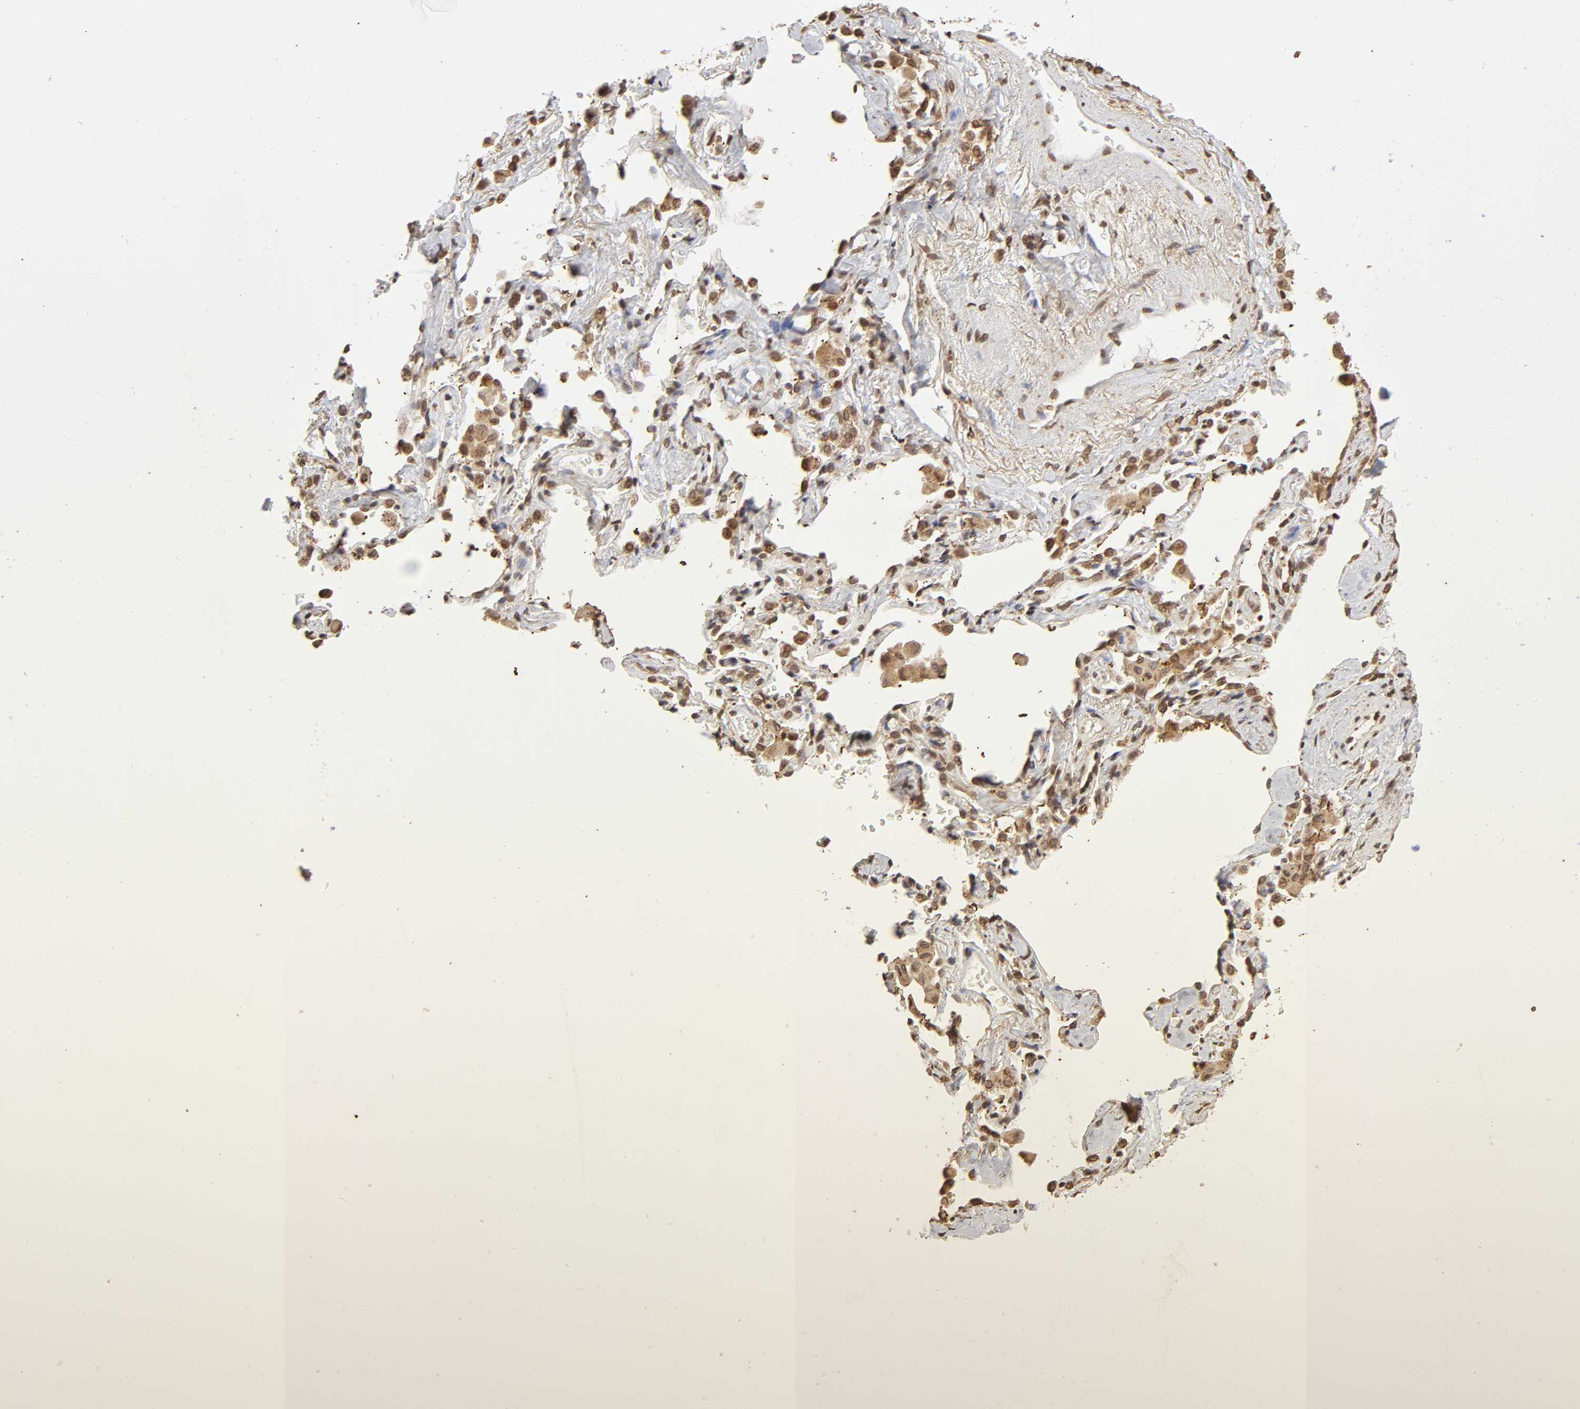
{"staining": {"intensity": "weak", "quantity": ">75%", "location": "cytoplasmic/membranous"}, "tissue": "lung cancer", "cell_type": "Tumor cells", "image_type": "cancer", "snomed": [{"axis": "morphology", "description": "Adenocarcinoma, NOS"}, {"axis": "topography", "description": "Lung"}], "caption": "Tumor cells reveal weak cytoplasmic/membranous positivity in approximately >75% of cells in adenocarcinoma (lung). (IHC, brightfield microscopy, high magnification).", "gene": "MLLT6", "patient": {"sex": "female", "age": 64}}